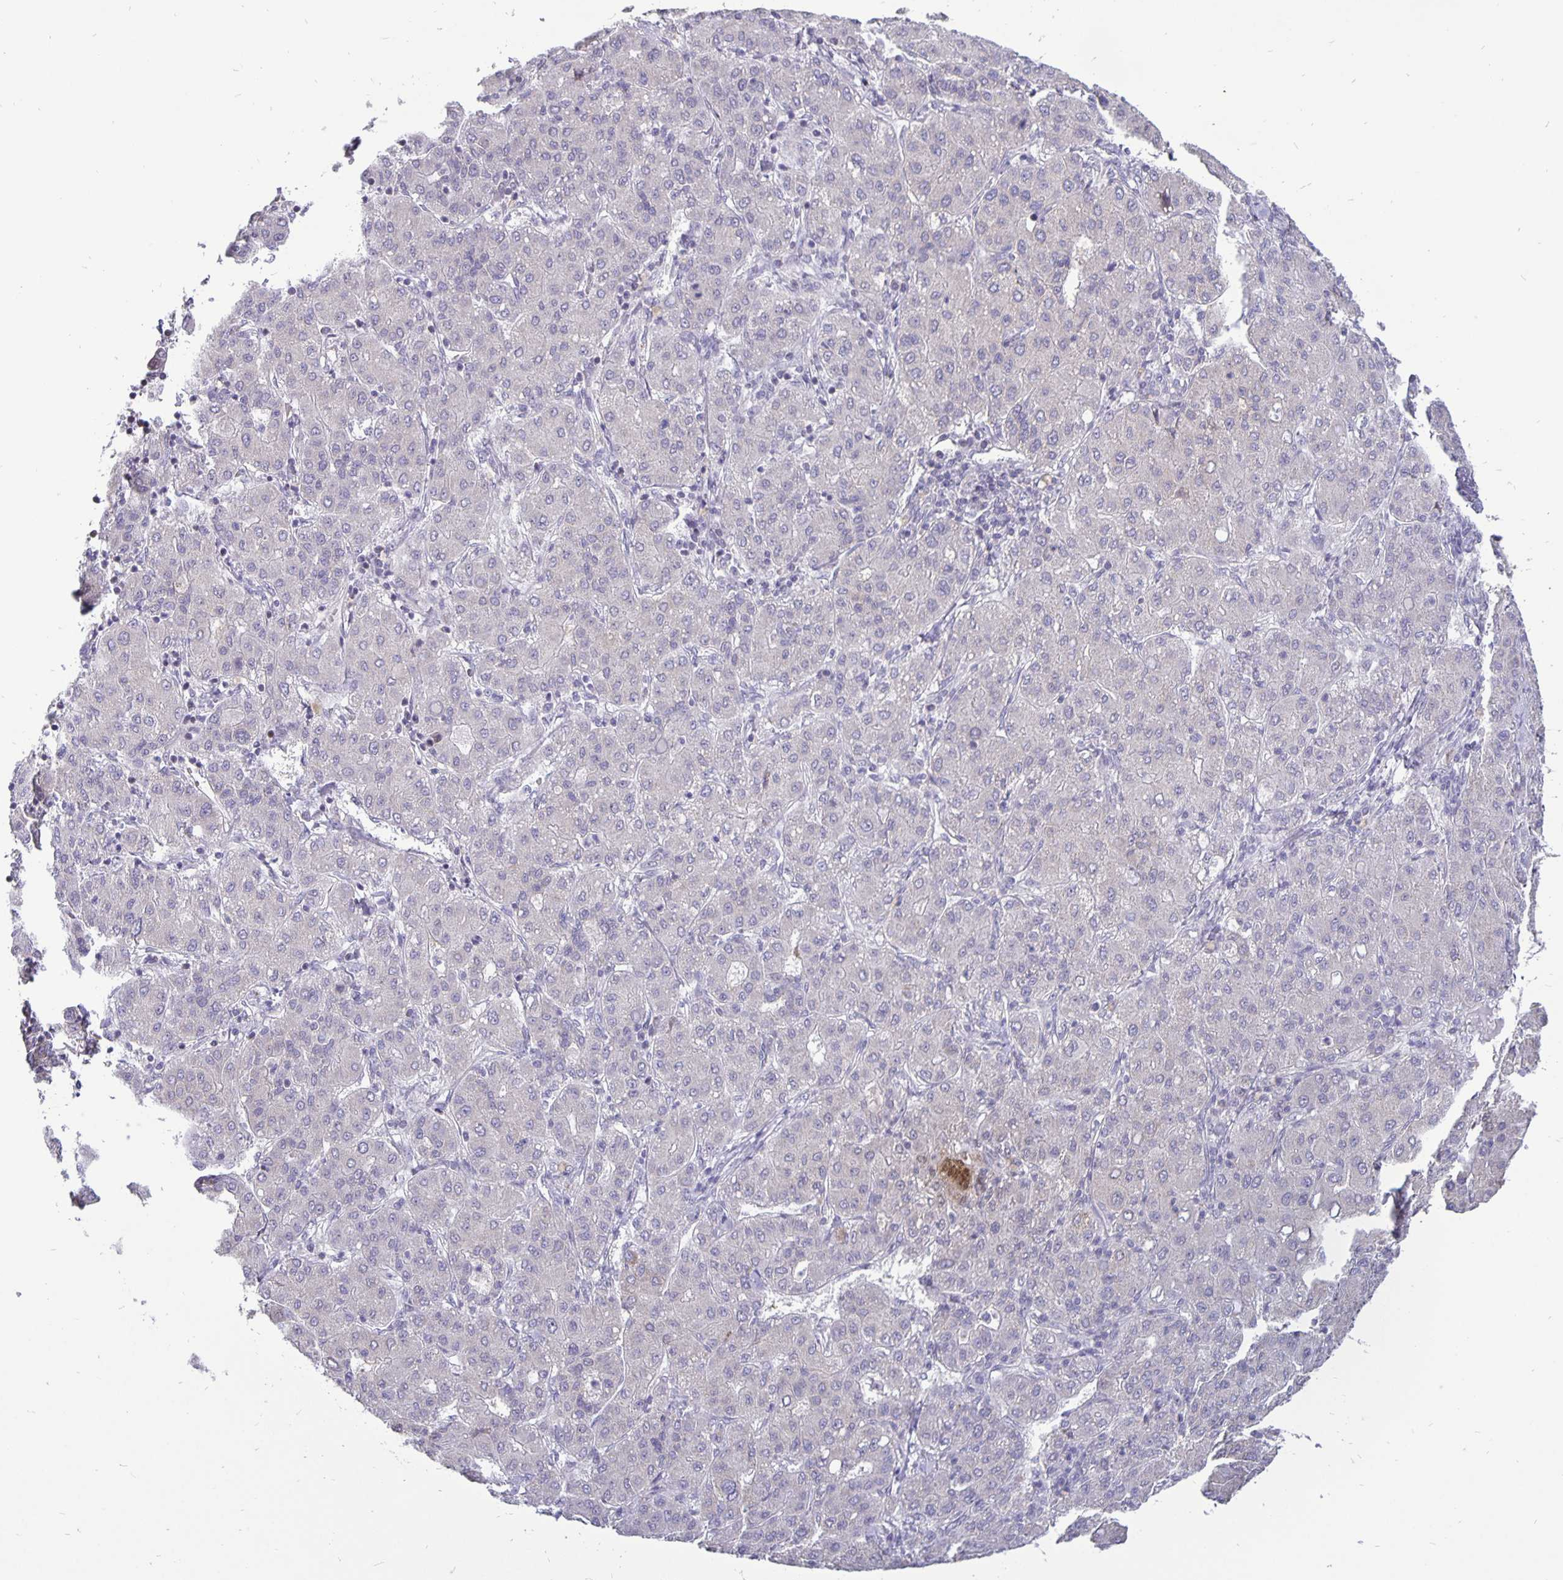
{"staining": {"intensity": "negative", "quantity": "none", "location": "none"}, "tissue": "liver cancer", "cell_type": "Tumor cells", "image_type": "cancer", "snomed": [{"axis": "morphology", "description": "Carcinoma, Hepatocellular, NOS"}, {"axis": "topography", "description": "Liver"}], "caption": "A high-resolution photomicrograph shows IHC staining of liver hepatocellular carcinoma, which shows no significant staining in tumor cells.", "gene": "ERBB2", "patient": {"sex": "male", "age": 65}}